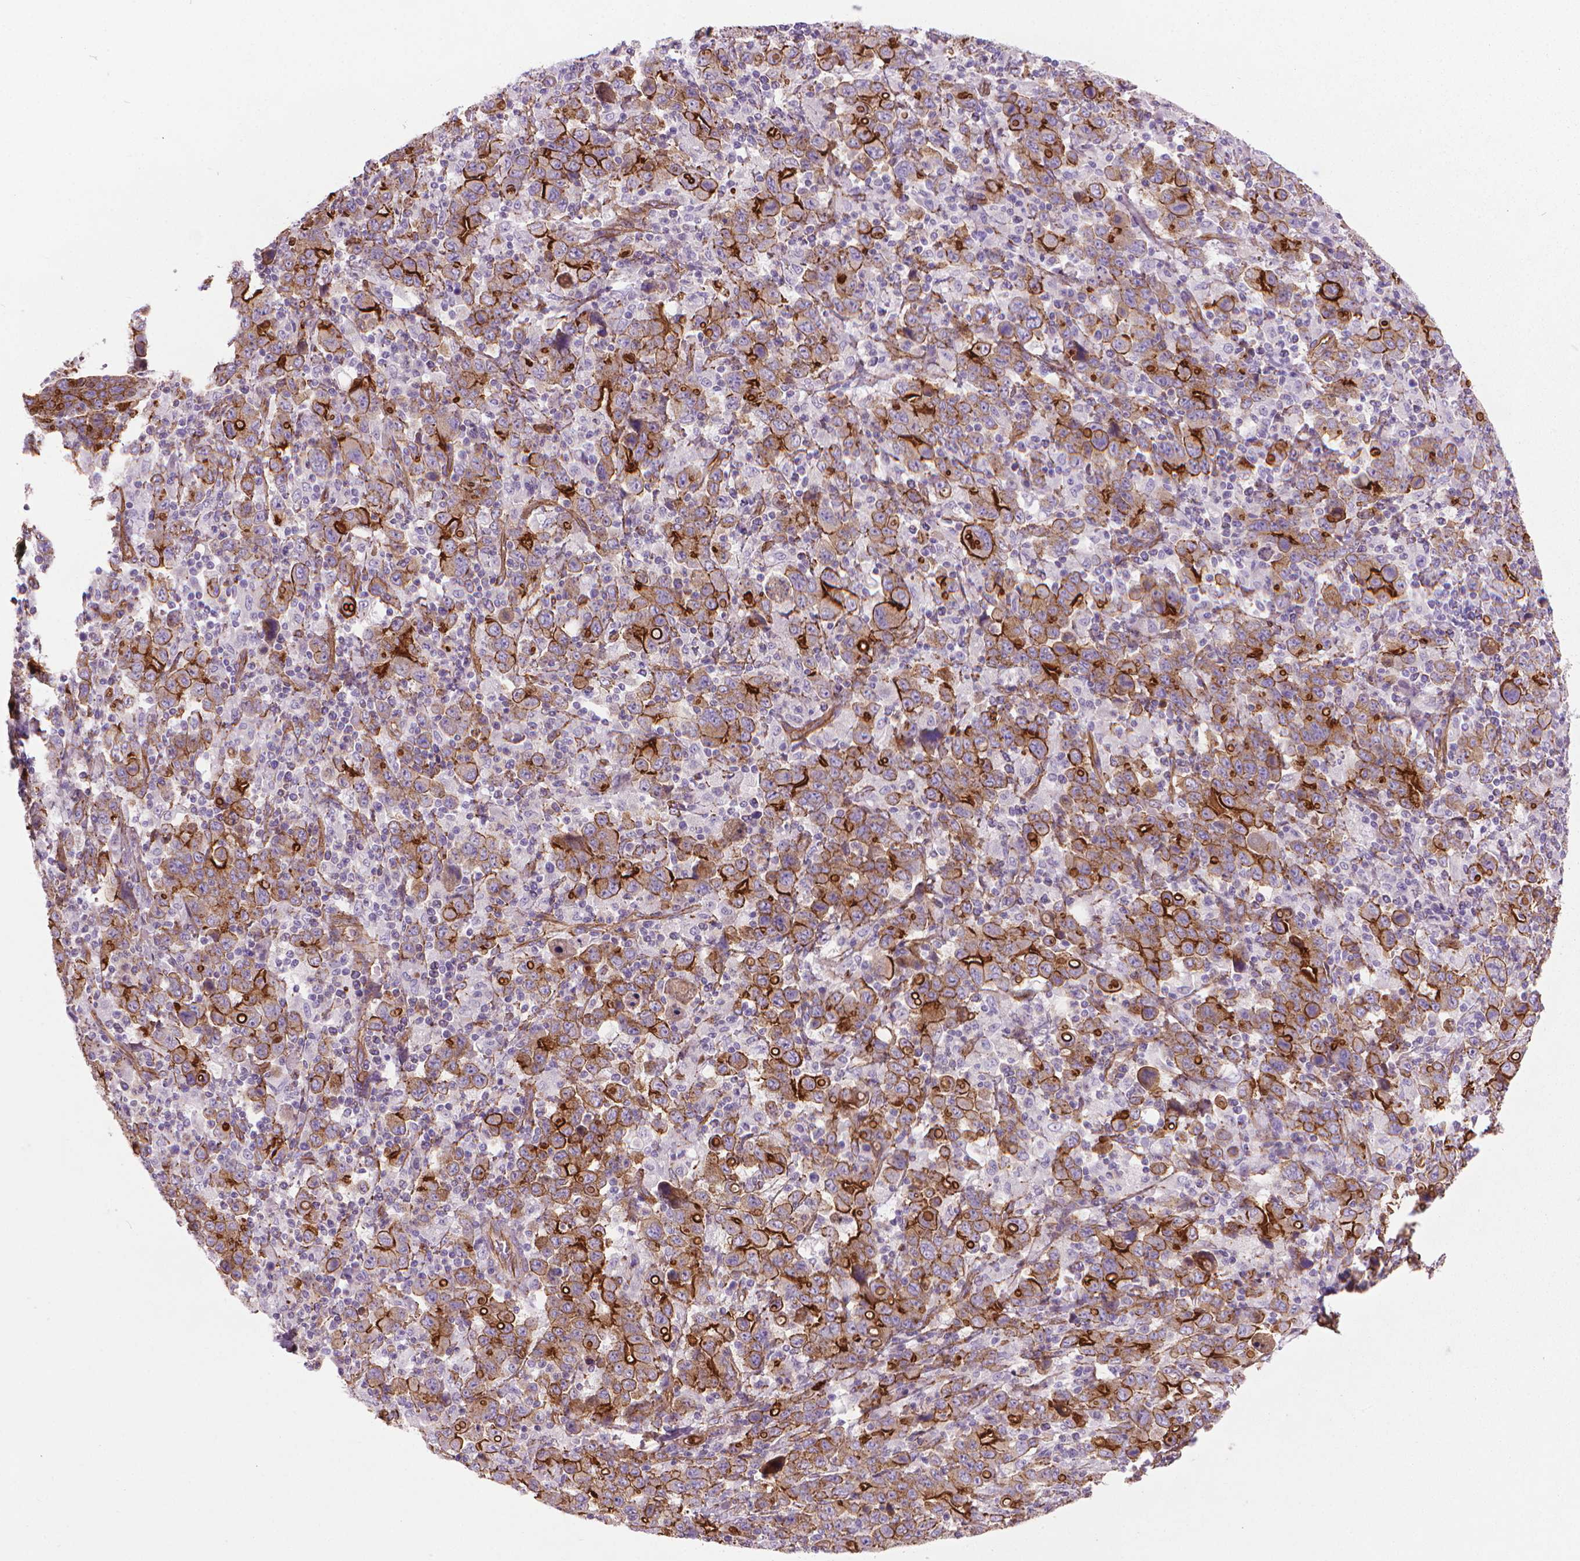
{"staining": {"intensity": "strong", "quantity": "25%-75%", "location": "cytoplasmic/membranous"}, "tissue": "stomach cancer", "cell_type": "Tumor cells", "image_type": "cancer", "snomed": [{"axis": "morphology", "description": "Adenocarcinoma, NOS"}, {"axis": "topography", "description": "Stomach, upper"}], "caption": "A high-resolution histopathology image shows immunohistochemistry (IHC) staining of stomach adenocarcinoma, which displays strong cytoplasmic/membranous positivity in approximately 25%-75% of tumor cells. (Brightfield microscopy of DAB IHC at high magnification).", "gene": "TENT5A", "patient": {"sex": "male", "age": 69}}